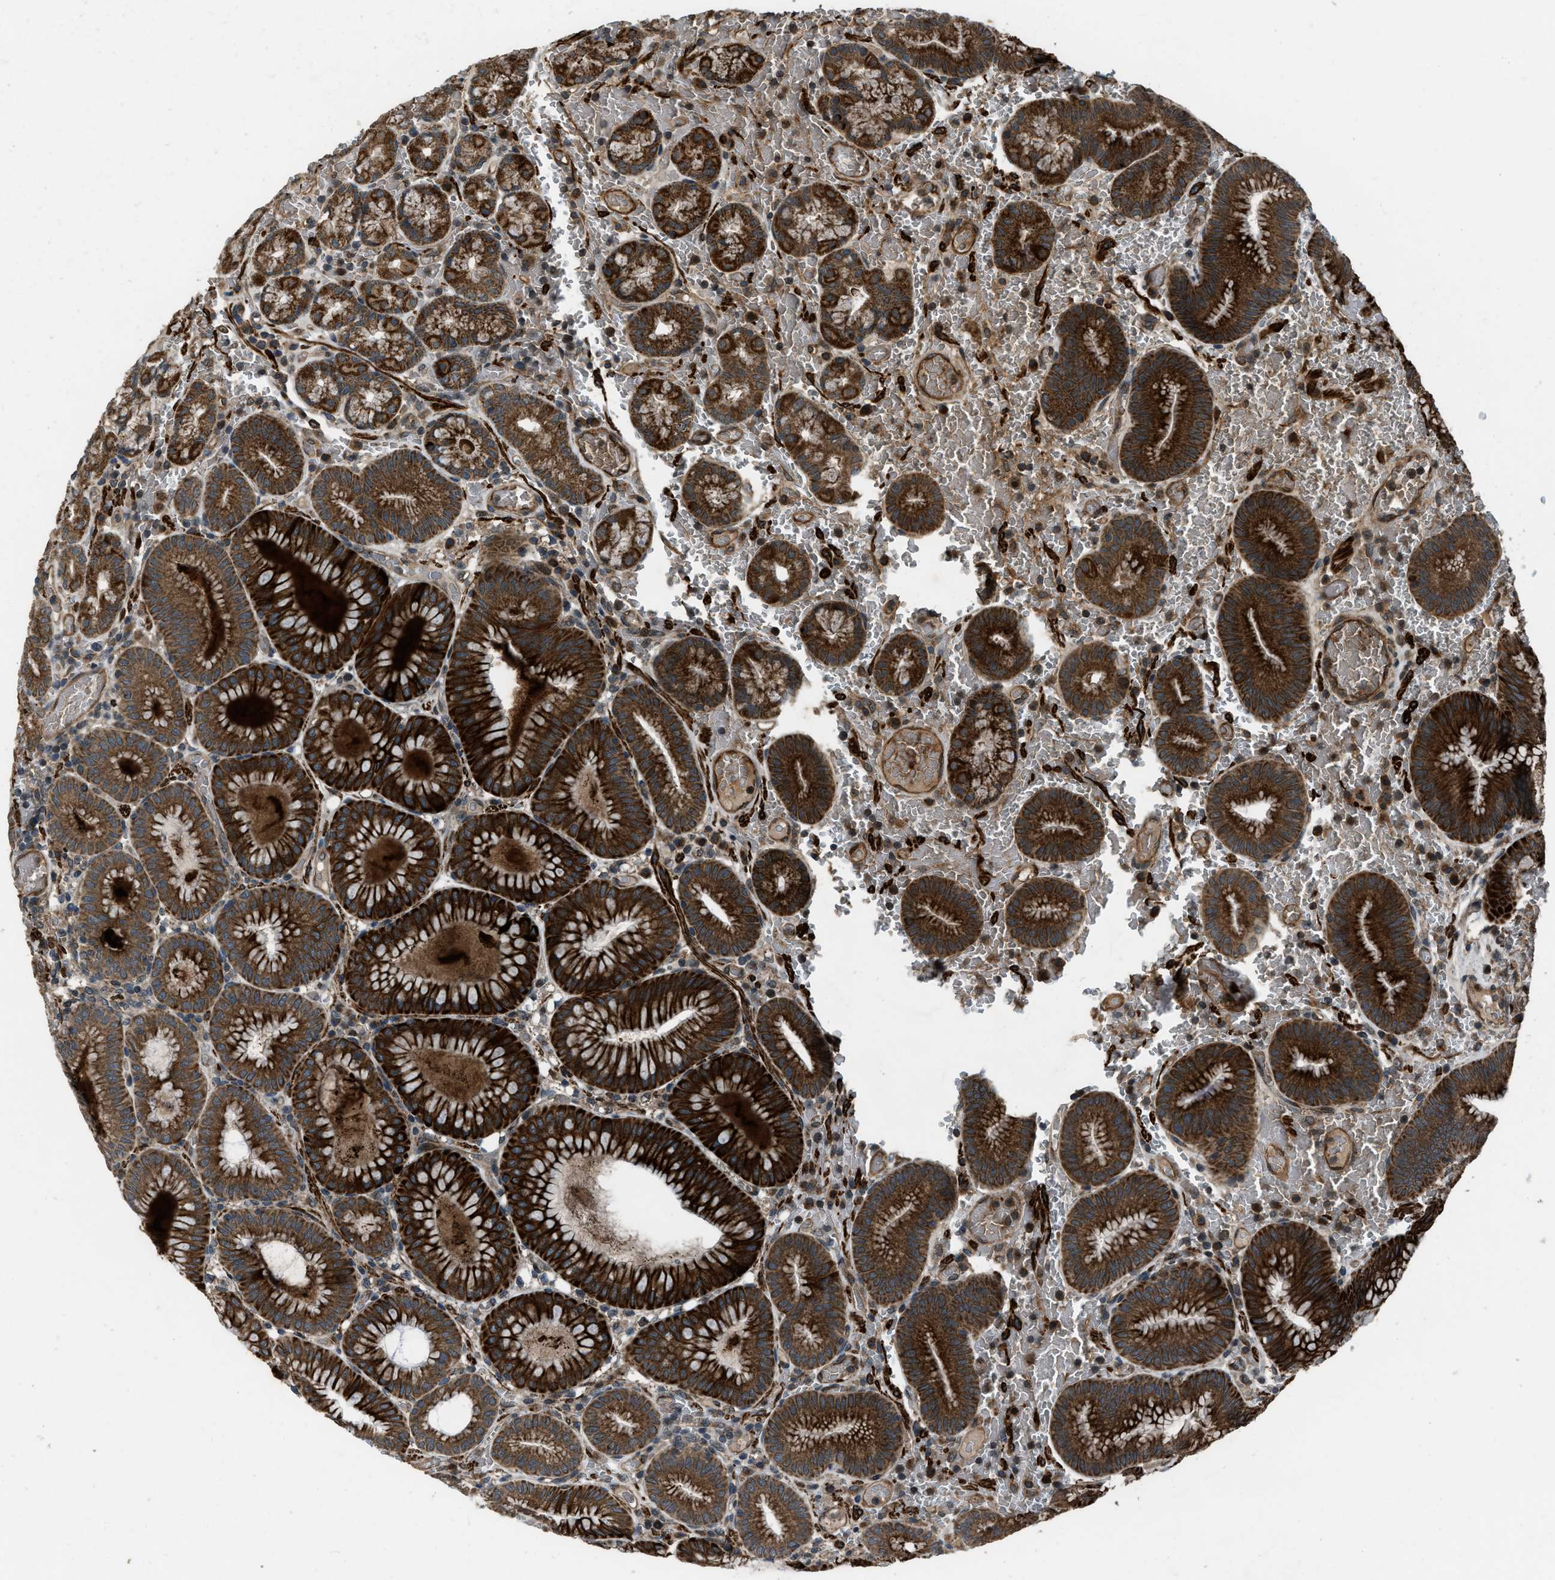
{"staining": {"intensity": "strong", "quantity": ">75%", "location": "cytoplasmic/membranous"}, "tissue": "stomach", "cell_type": "Glandular cells", "image_type": "normal", "snomed": [{"axis": "morphology", "description": "Normal tissue, NOS"}, {"axis": "morphology", "description": "Carcinoid, malignant, NOS"}, {"axis": "topography", "description": "Stomach, upper"}], "caption": "Immunohistochemical staining of unremarkable stomach exhibits strong cytoplasmic/membranous protein staining in approximately >75% of glandular cells. The protein is shown in brown color, while the nuclei are stained blue.", "gene": "IRAK4", "patient": {"sex": "male", "age": 39}}